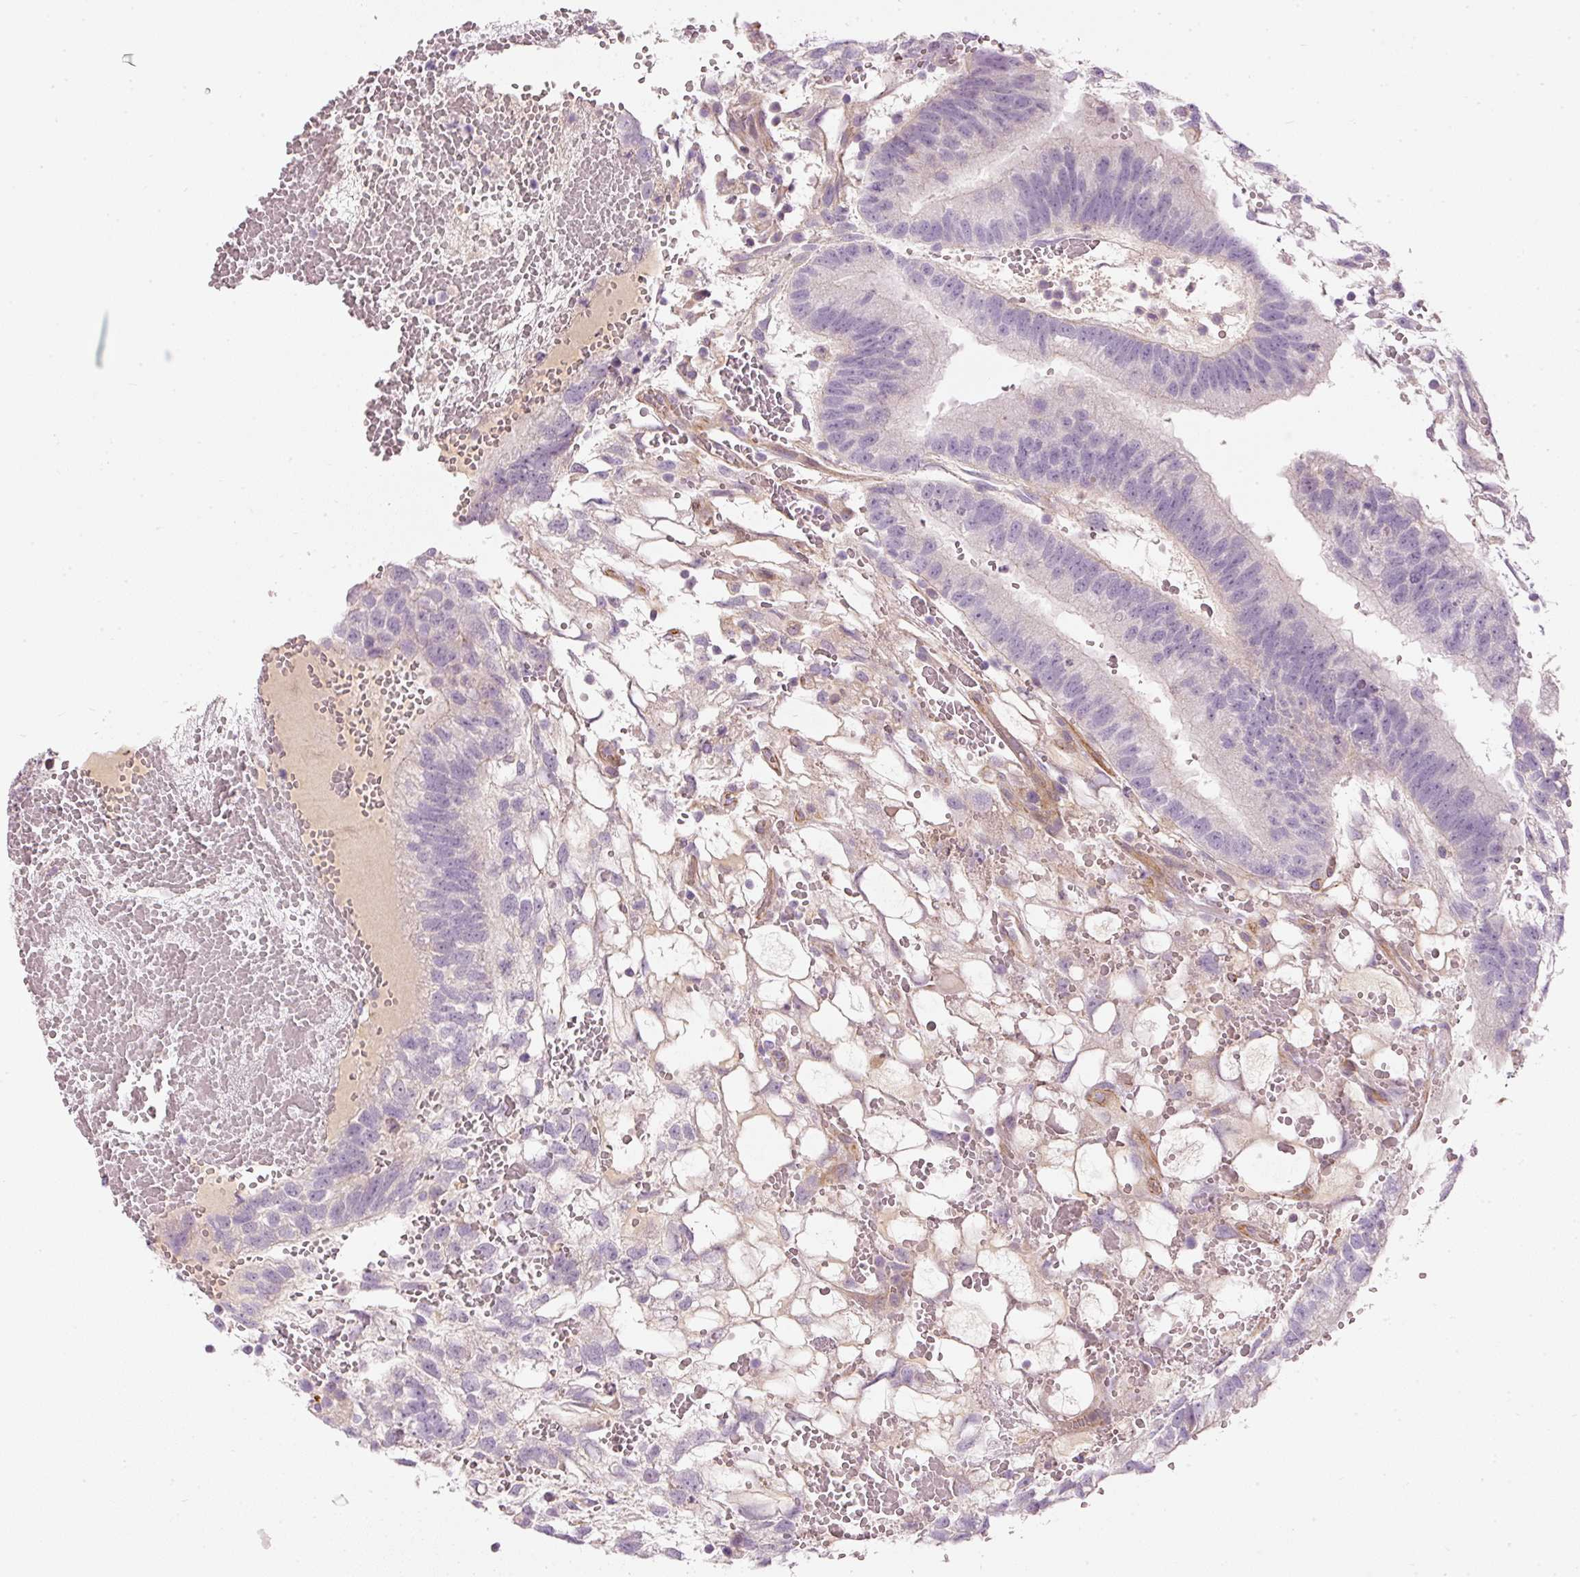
{"staining": {"intensity": "negative", "quantity": "none", "location": "none"}, "tissue": "testis cancer", "cell_type": "Tumor cells", "image_type": "cancer", "snomed": [{"axis": "morphology", "description": "Normal tissue, NOS"}, {"axis": "morphology", "description": "Carcinoma, Embryonal, NOS"}, {"axis": "topography", "description": "Testis"}], "caption": "This is a photomicrograph of IHC staining of testis cancer (embryonal carcinoma), which shows no staining in tumor cells. Brightfield microscopy of IHC stained with DAB (3,3'-diaminobenzidine) (brown) and hematoxylin (blue), captured at high magnification.", "gene": "OSR2", "patient": {"sex": "male", "age": 32}}